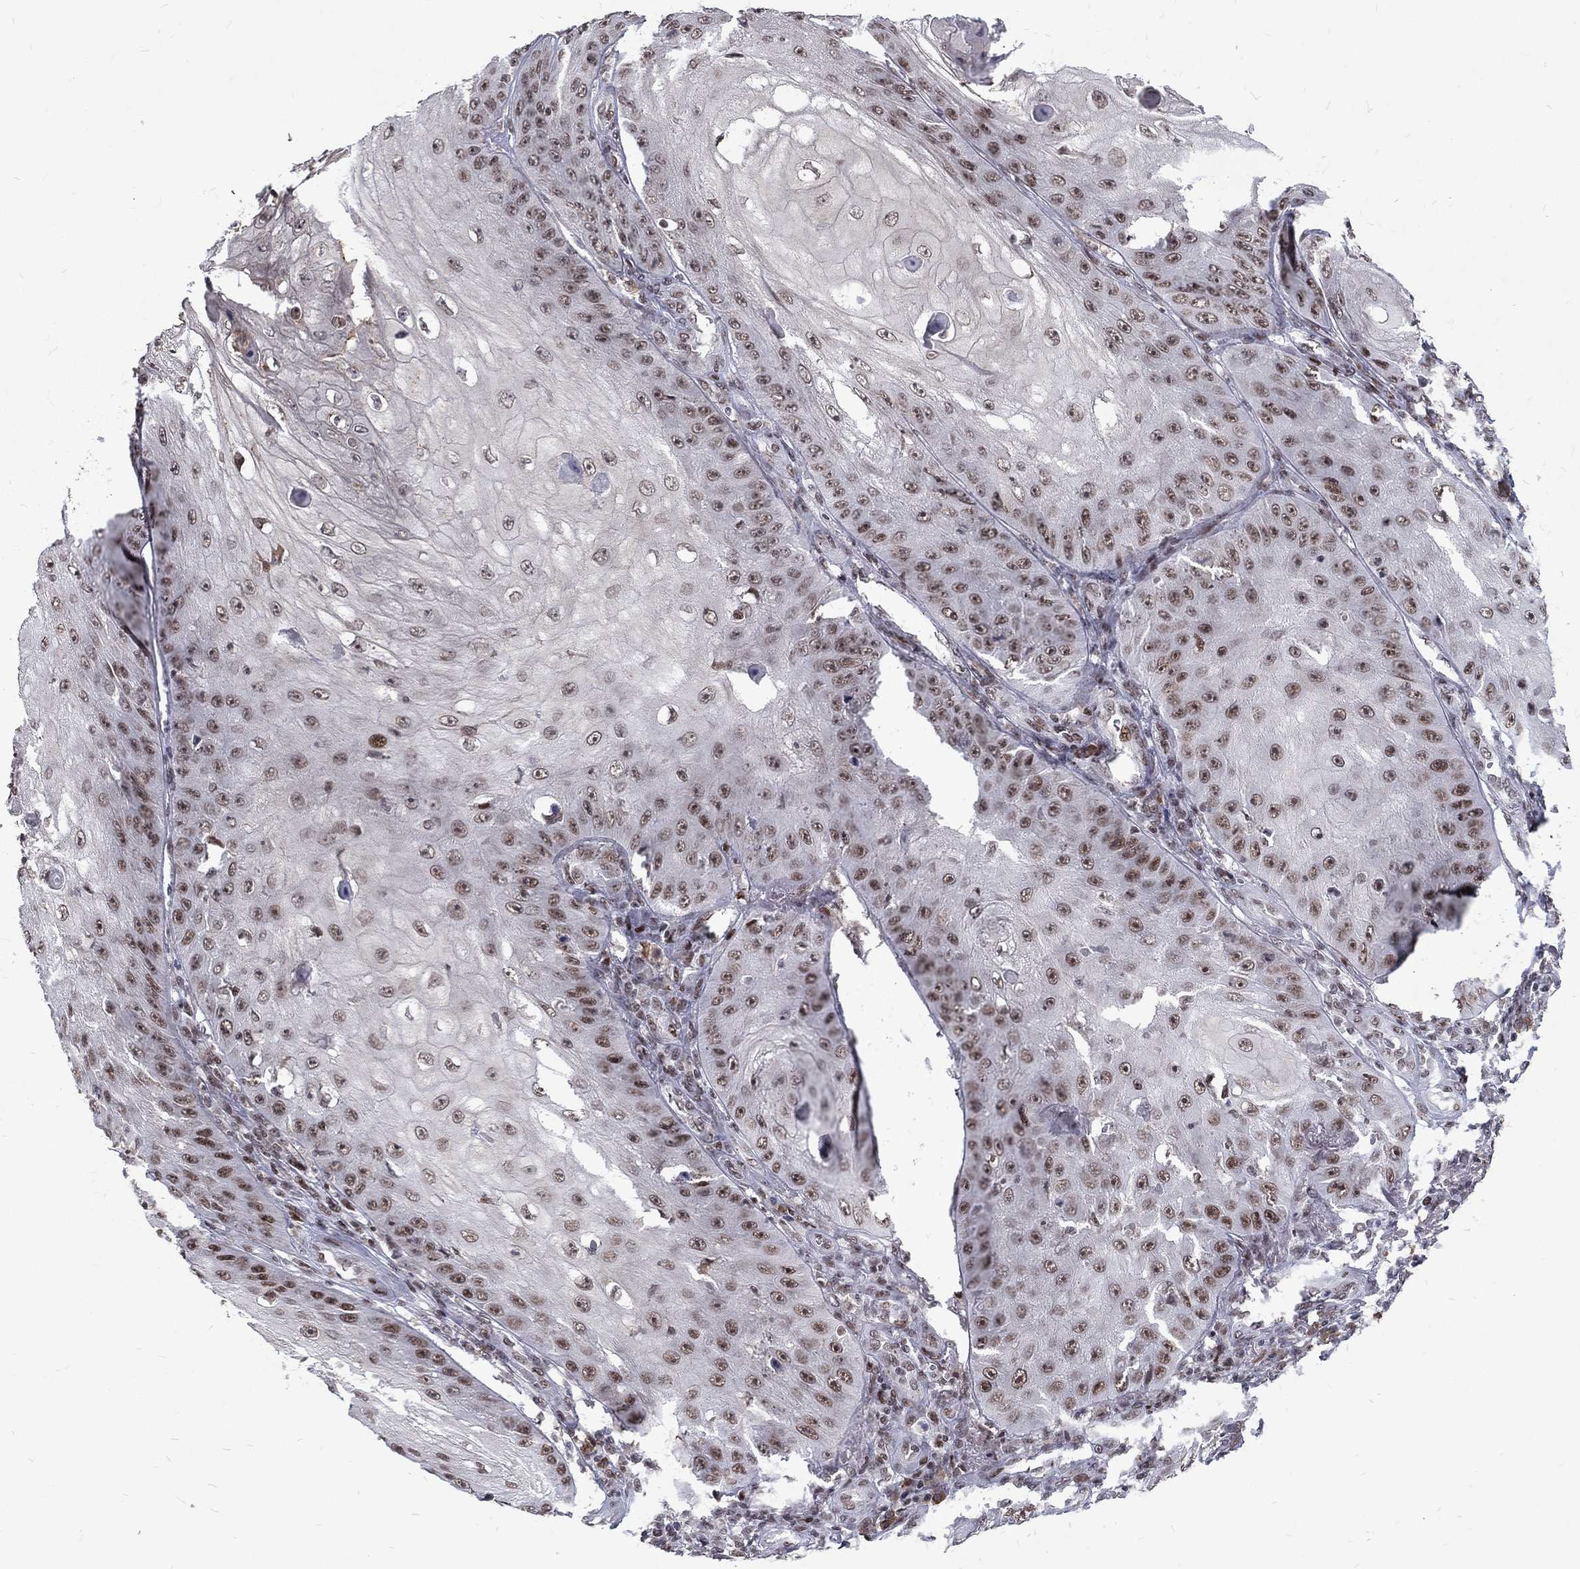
{"staining": {"intensity": "strong", "quantity": "25%-75%", "location": "nuclear"}, "tissue": "skin cancer", "cell_type": "Tumor cells", "image_type": "cancer", "snomed": [{"axis": "morphology", "description": "Squamous cell carcinoma, NOS"}, {"axis": "topography", "description": "Skin"}], "caption": "This photomicrograph shows skin cancer stained with immunohistochemistry to label a protein in brown. The nuclear of tumor cells show strong positivity for the protein. Nuclei are counter-stained blue.", "gene": "TCEAL1", "patient": {"sex": "male", "age": 70}}